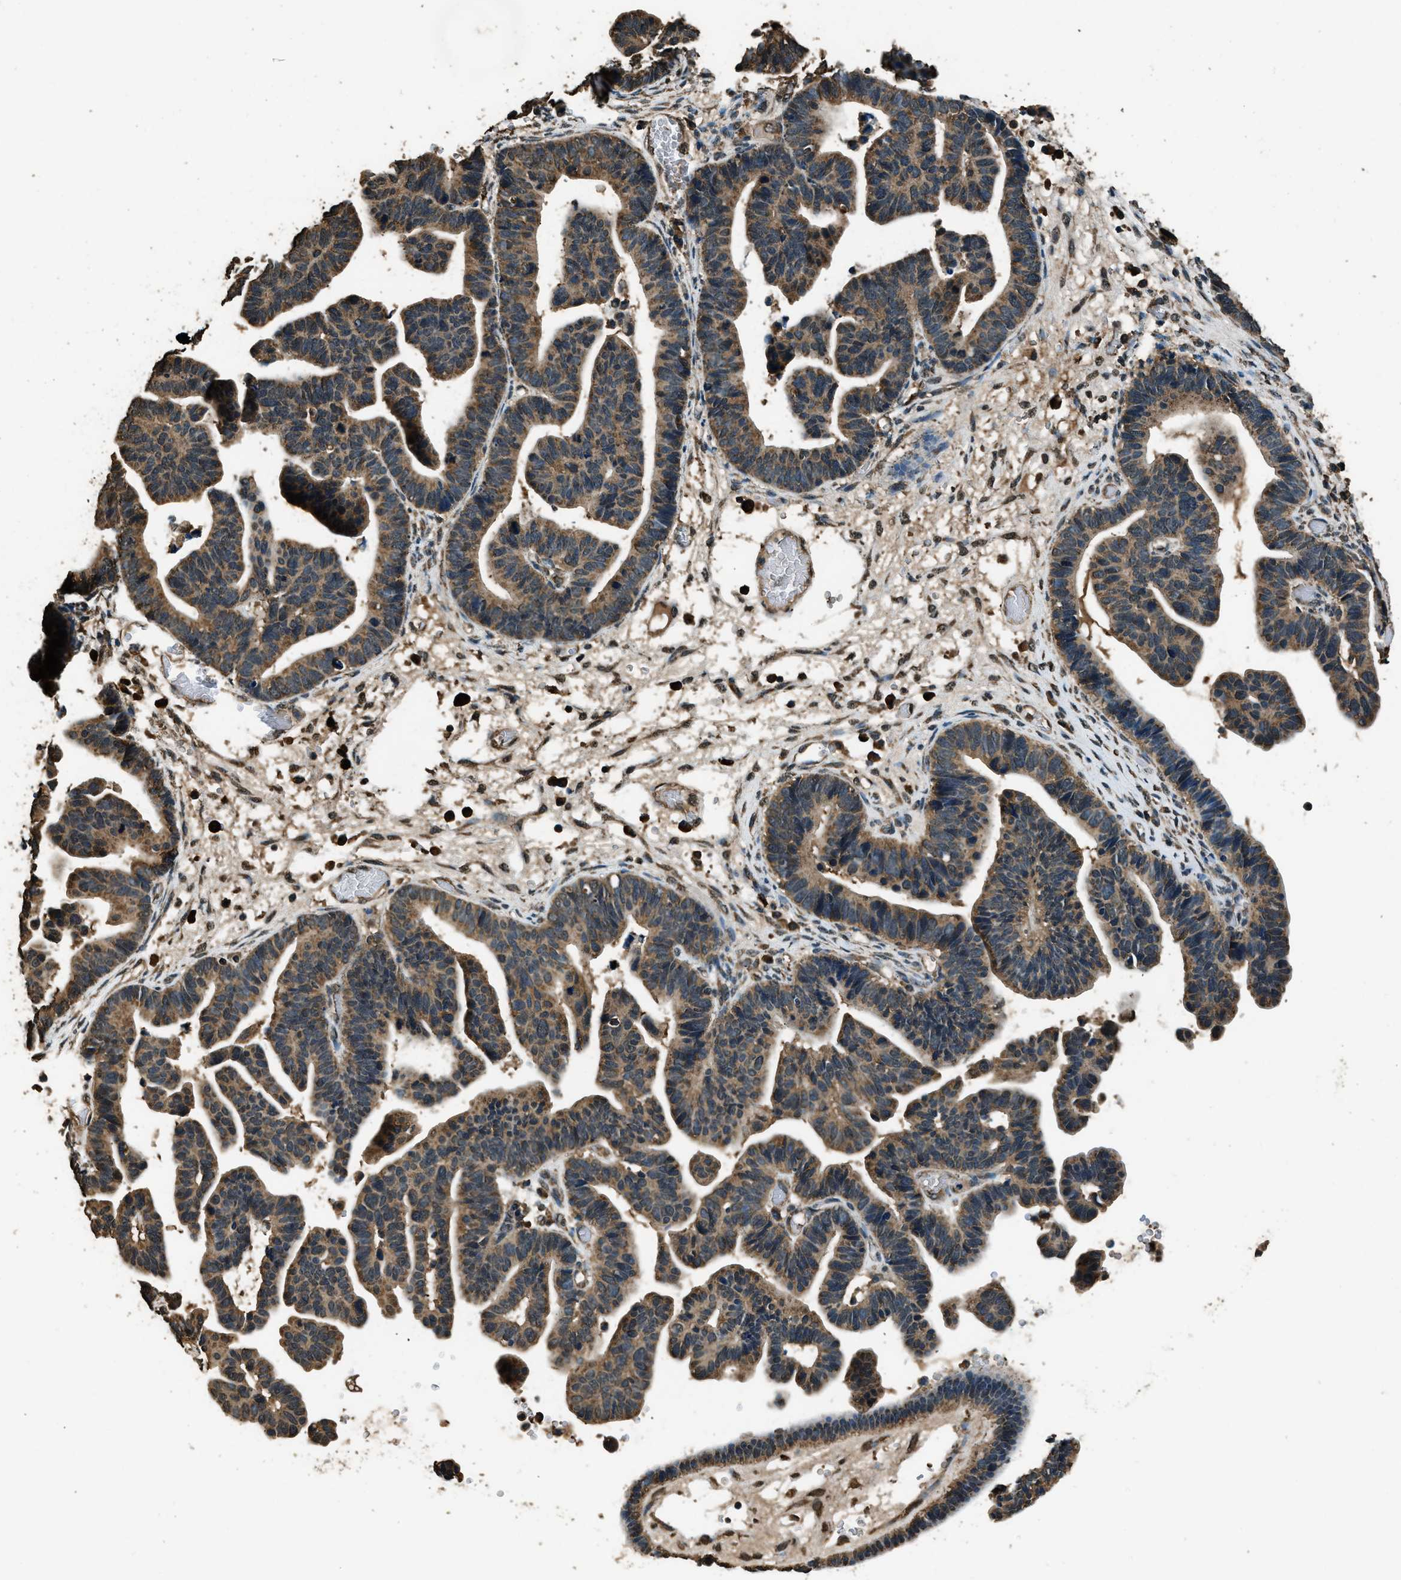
{"staining": {"intensity": "moderate", "quantity": ">75%", "location": "cytoplasmic/membranous"}, "tissue": "ovarian cancer", "cell_type": "Tumor cells", "image_type": "cancer", "snomed": [{"axis": "morphology", "description": "Cystadenocarcinoma, serous, NOS"}, {"axis": "topography", "description": "Ovary"}], "caption": "Moderate cytoplasmic/membranous protein expression is appreciated in approximately >75% of tumor cells in serous cystadenocarcinoma (ovarian).", "gene": "SALL3", "patient": {"sex": "female", "age": 56}}